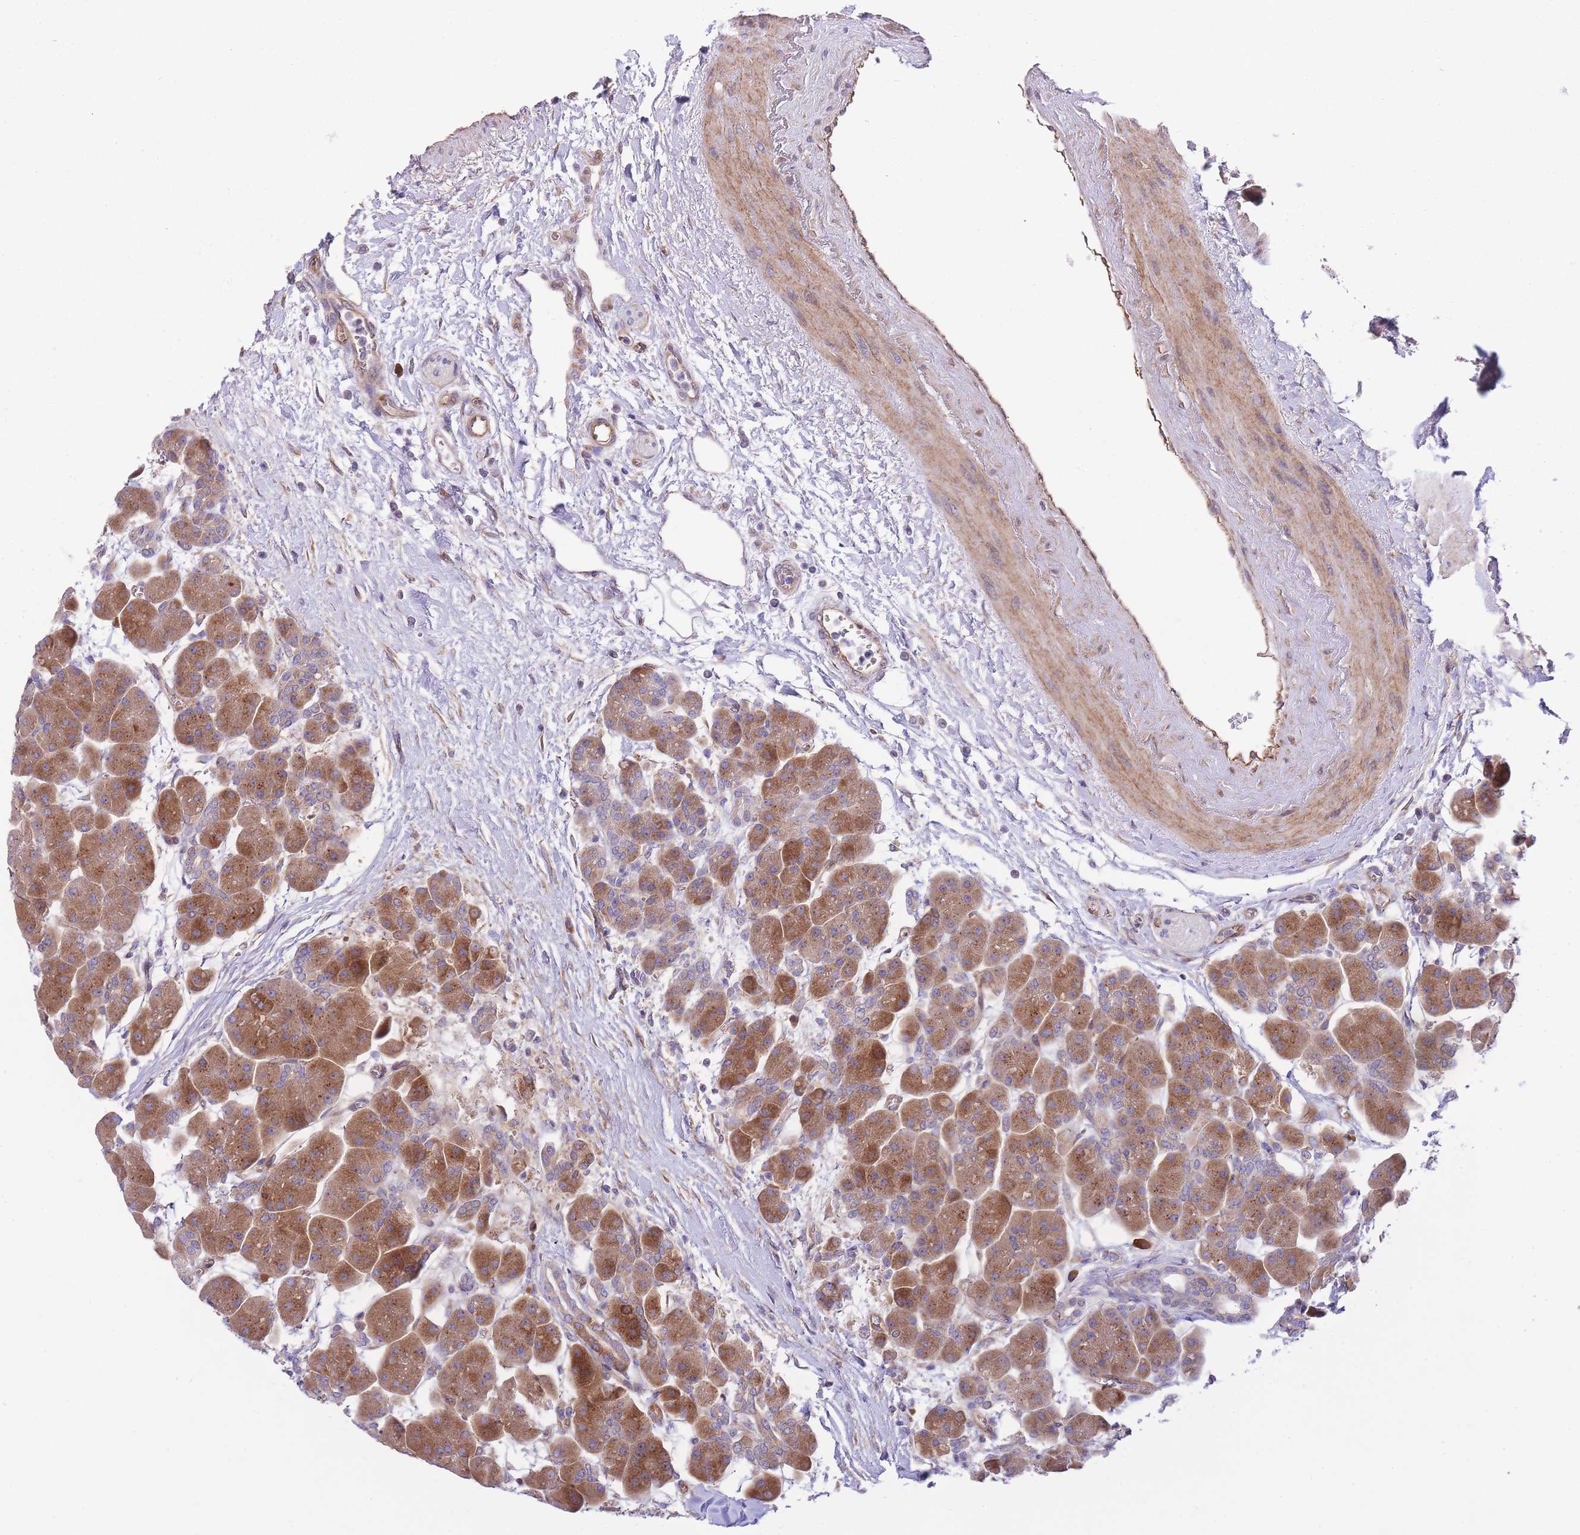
{"staining": {"intensity": "strong", "quantity": ">75%", "location": "cytoplasmic/membranous"}, "tissue": "pancreas", "cell_type": "Exocrine glandular cells", "image_type": "normal", "snomed": [{"axis": "morphology", "description": "Normal tissue, NOS"}, {"axis": "topography", "description": "Pancreas"}], "caption": "Pancreas was stained to show a protein in brown. There is high levels of strong cytoplasmic/membranous expression in about >75% of exocrine glandular cells.", "gene": "CHAC1", "patient": {"sex": "male", "age": 66}}